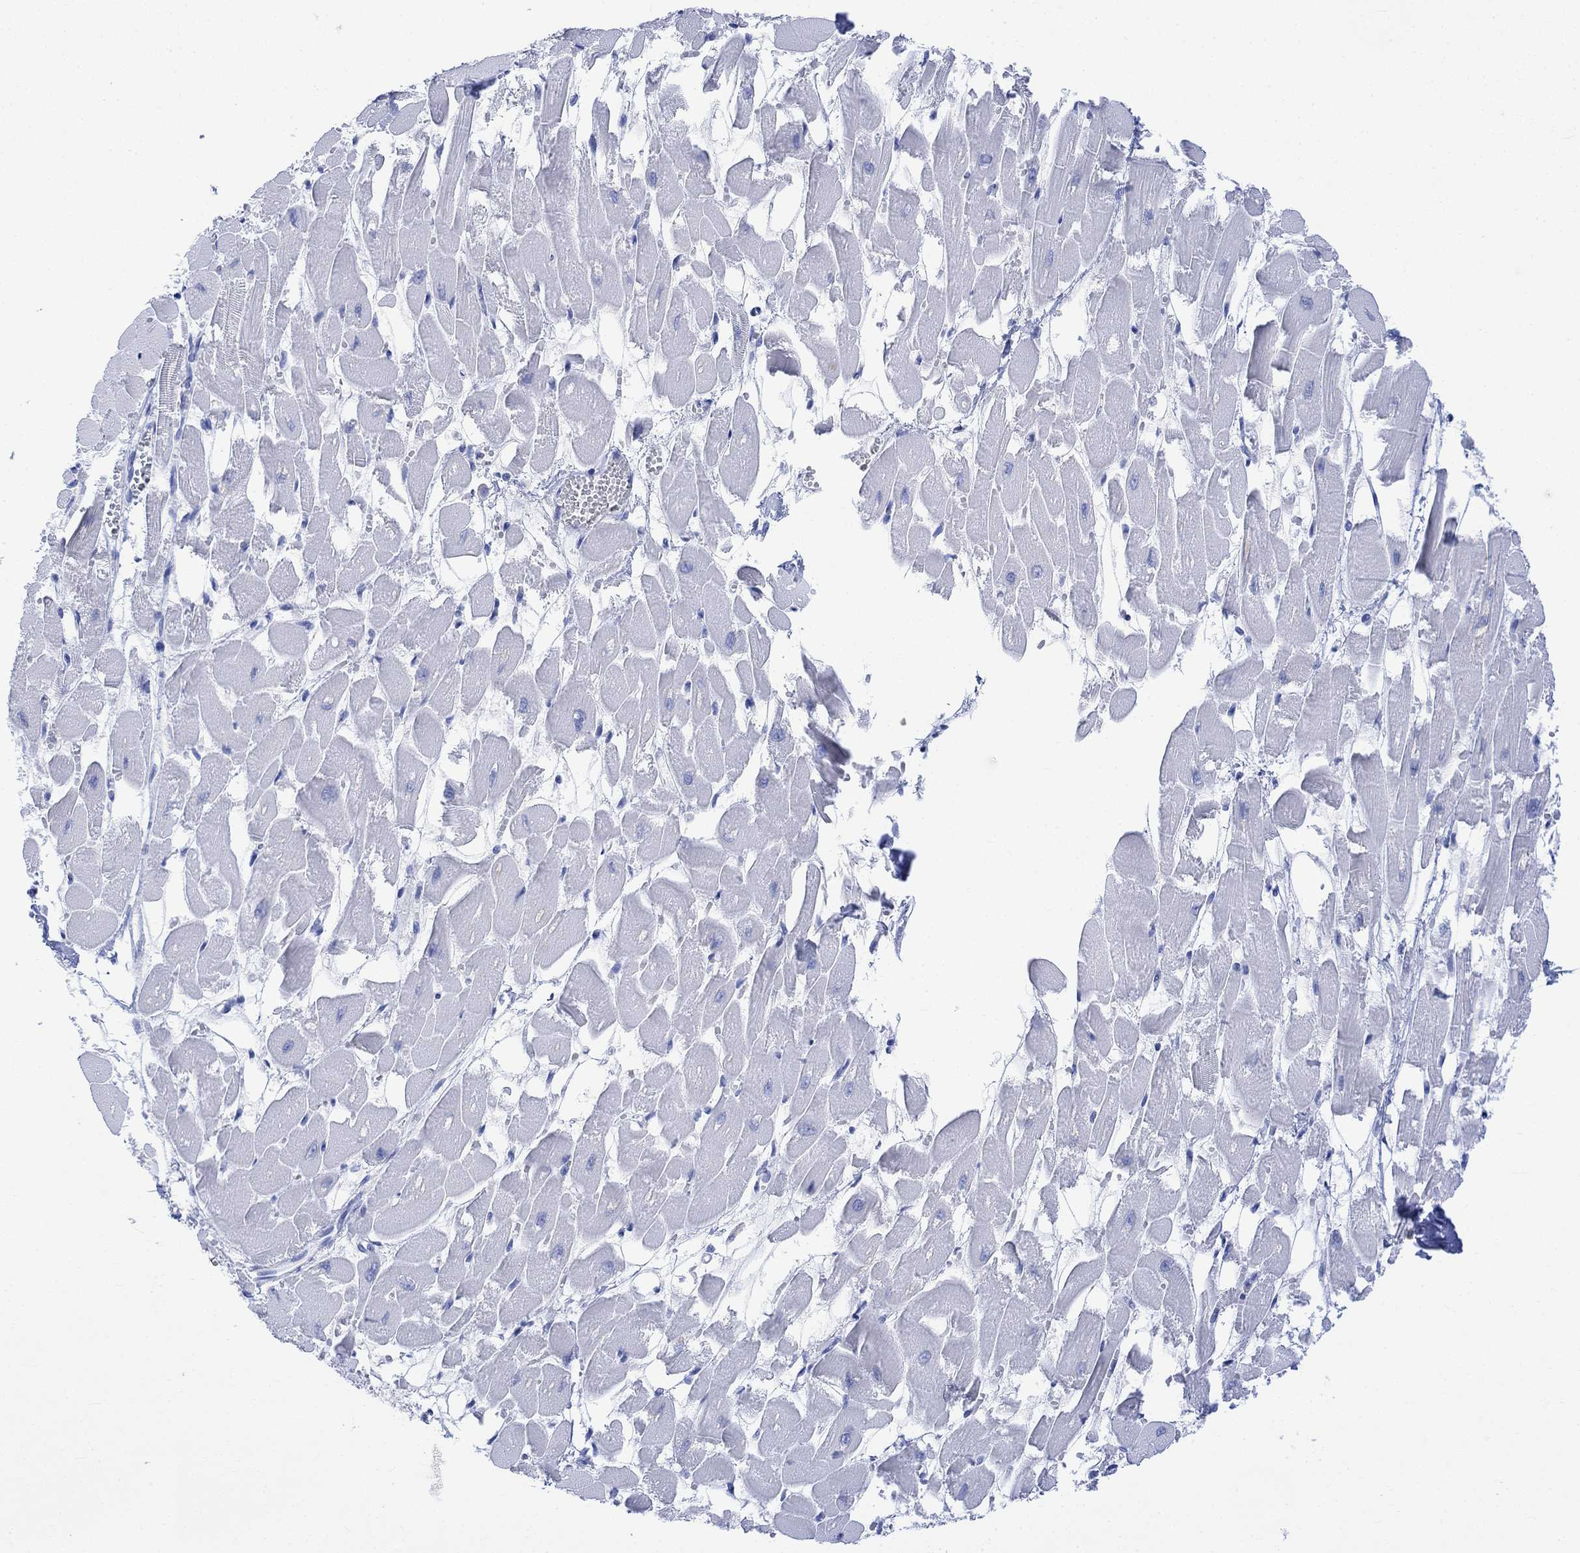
{"staining": {"intensity": "negative", "quantity": "none", "location": "none"}, "tissue": "heart muscle", "cell_type": "Cardiomyocytes", "image_type": "normal", "snomed": [{"axis": "morphology", "description": "Normal tissue, NOS"}, {"axis": "topography", "description": "Heart"}], "caption": "Image shows no significant protein expression in cardiomyocytes of normal heart muscle. Brightfield microscopy of immunohistochemistry stained with DAB (brown) and hematoxylin (blue), captured at high magnification.", "gene": "CELF4", "patient": {"sex": "female", "age": 52}}